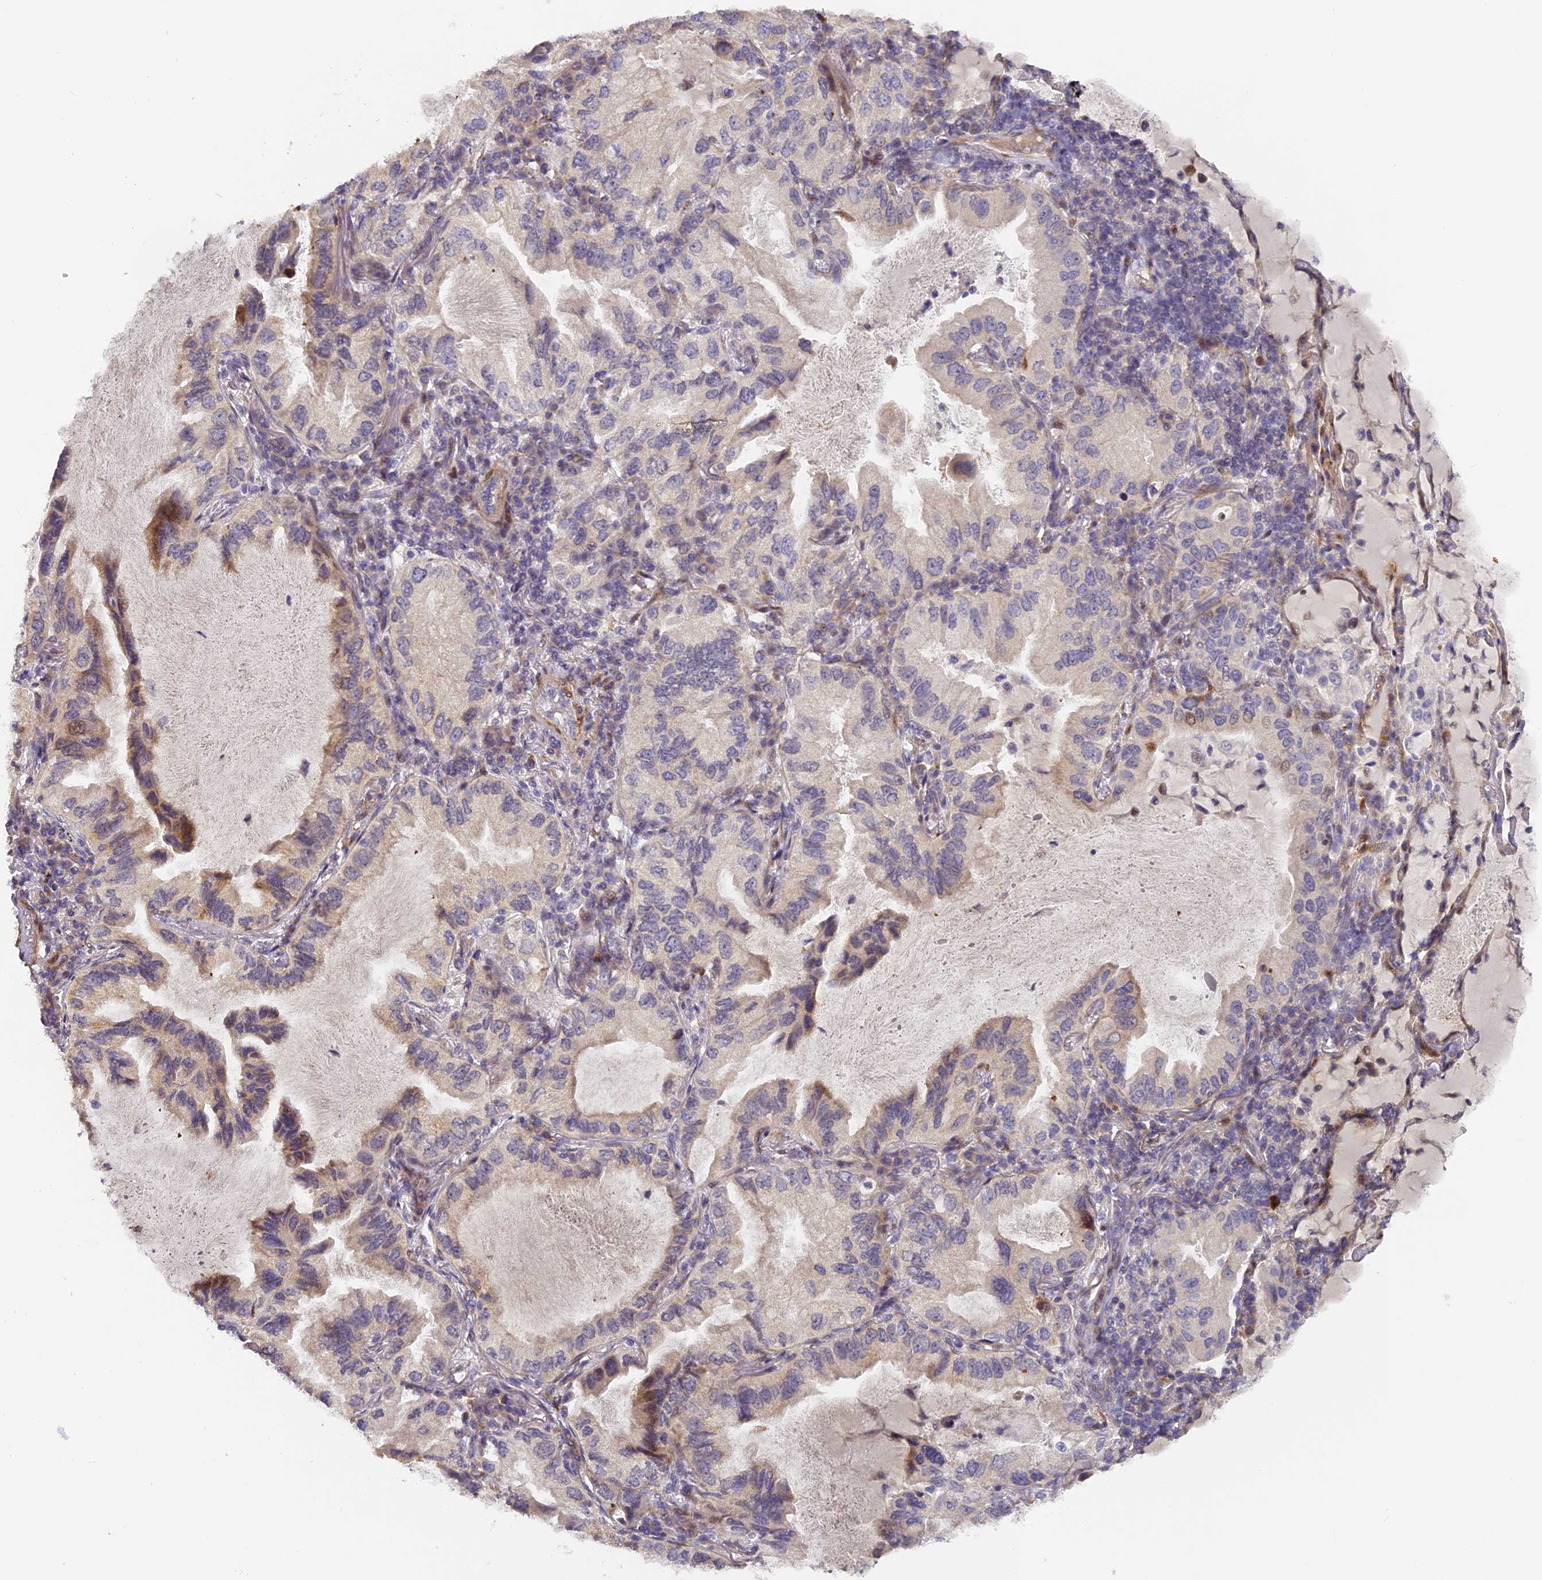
{"staining": {"intensity": "moderate", "quantity": "<25%", "location": "cytoplasmic/membranous,nuclear"}, "tissue": "lung cancer", "cell_type": "Tumor cells", "image_type": "cancer", "snomed": [{"axis": "morphology", "description": "Adenocarcinoma, NOS"}, {"axis": "topography", "description": "Lung"}], "caption": "Protein staining displays moderate cytoplasmic/membranous and nuclear expression in about <25% of tumor cells in lung cancer (adenocarcinoma). (Stains: DAB in brown, nuclei in blue, Microscopy: brightfield microscopy at high magnification).", "gene": "RAB28", "patient": {"sex": "female", "age": 69}}